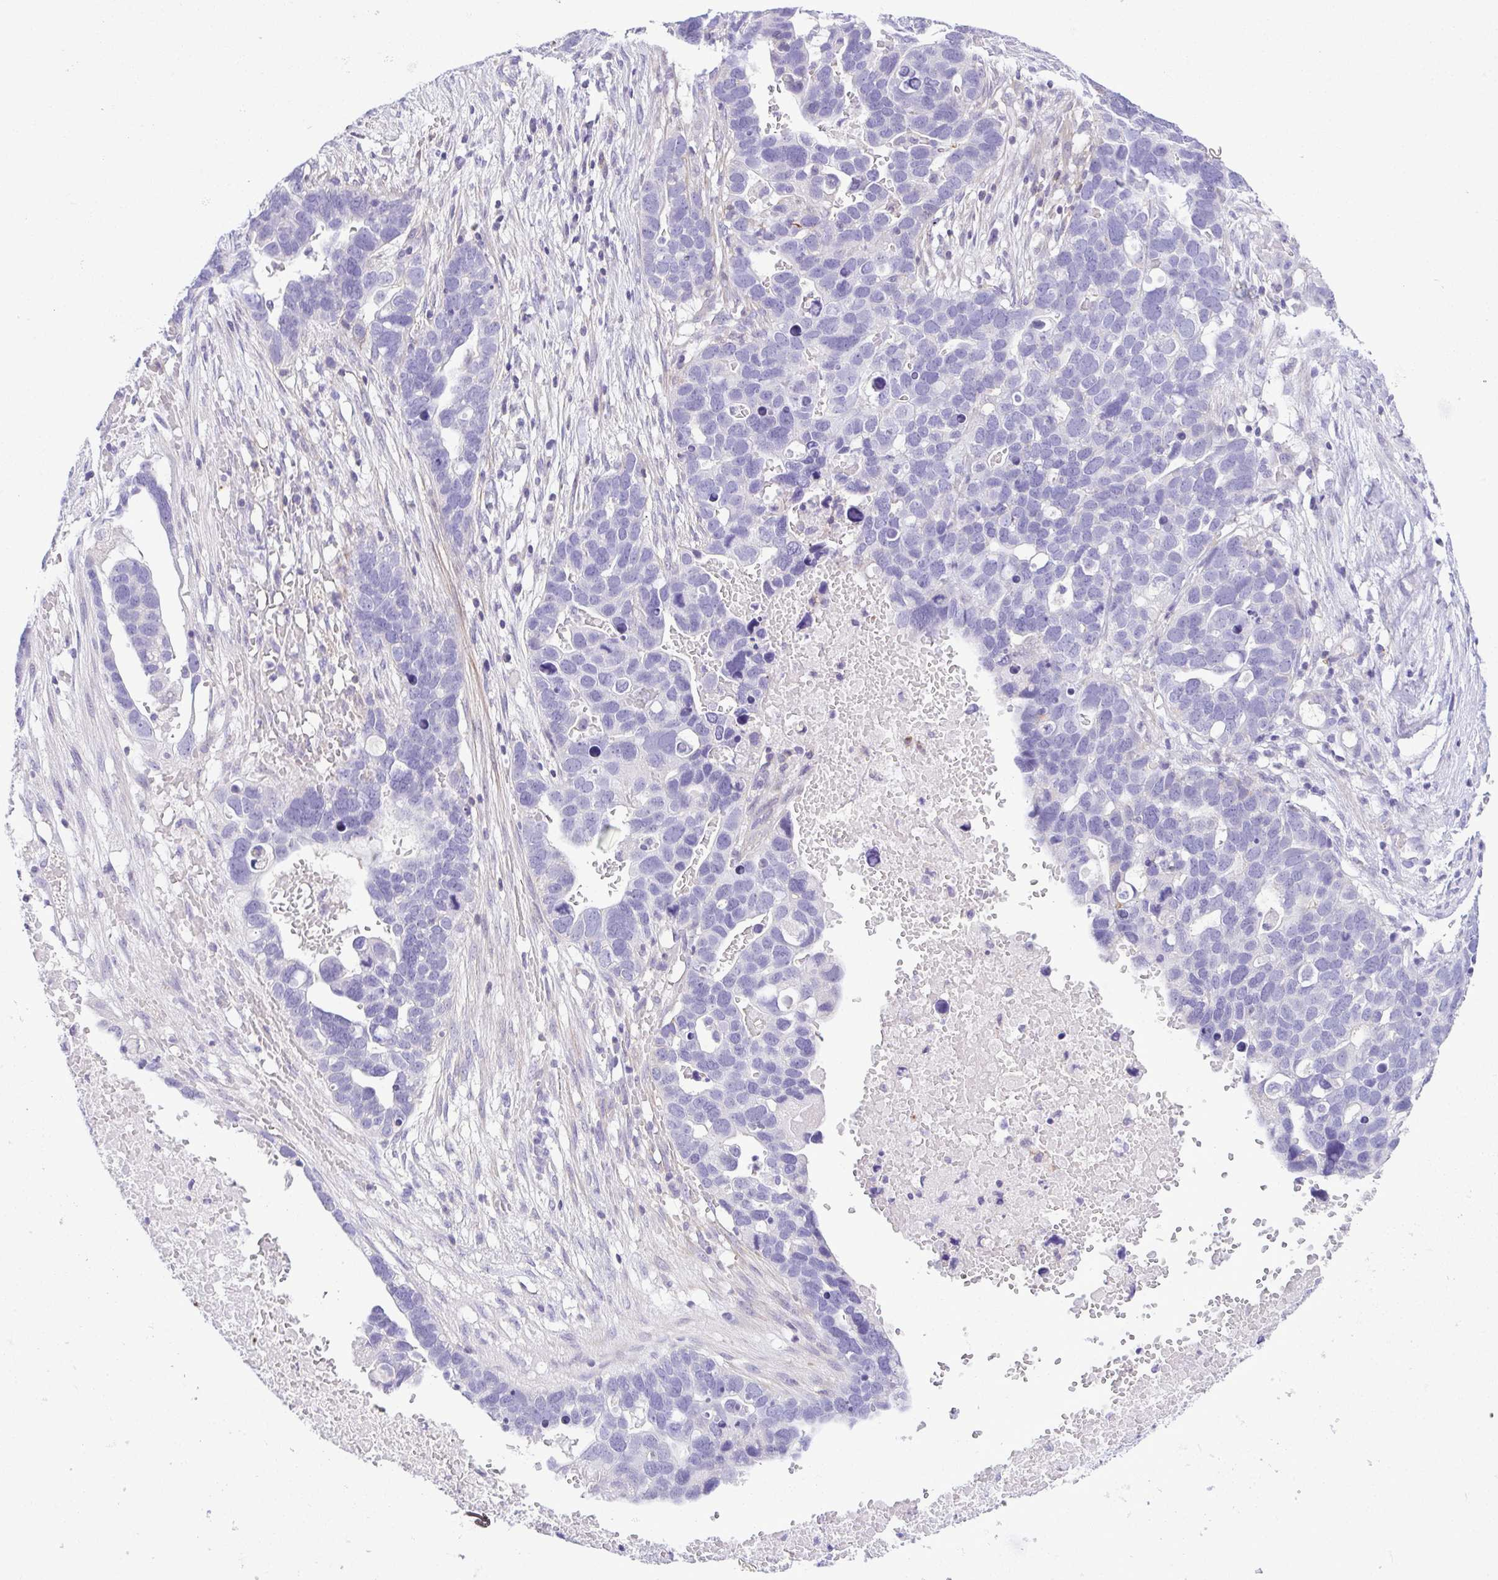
{"staining": {"intensity": "negative", "quantity": "none", "location": "none"}, "tissue": "ovarian cancer", "cell_type": "Tumor cells", "image_type": "cancer", "snomed": [{"axis": "morphology", "description": "Cystadenocarcinoma, serous, NOS"}, {"axis": "topography", "description": "Ovary"}], "caption": "Tumor cells are negative for protein expression in human ovarian cancer.", "gene": "GPR182", "patient": {"sex": "female", "age": 54}}